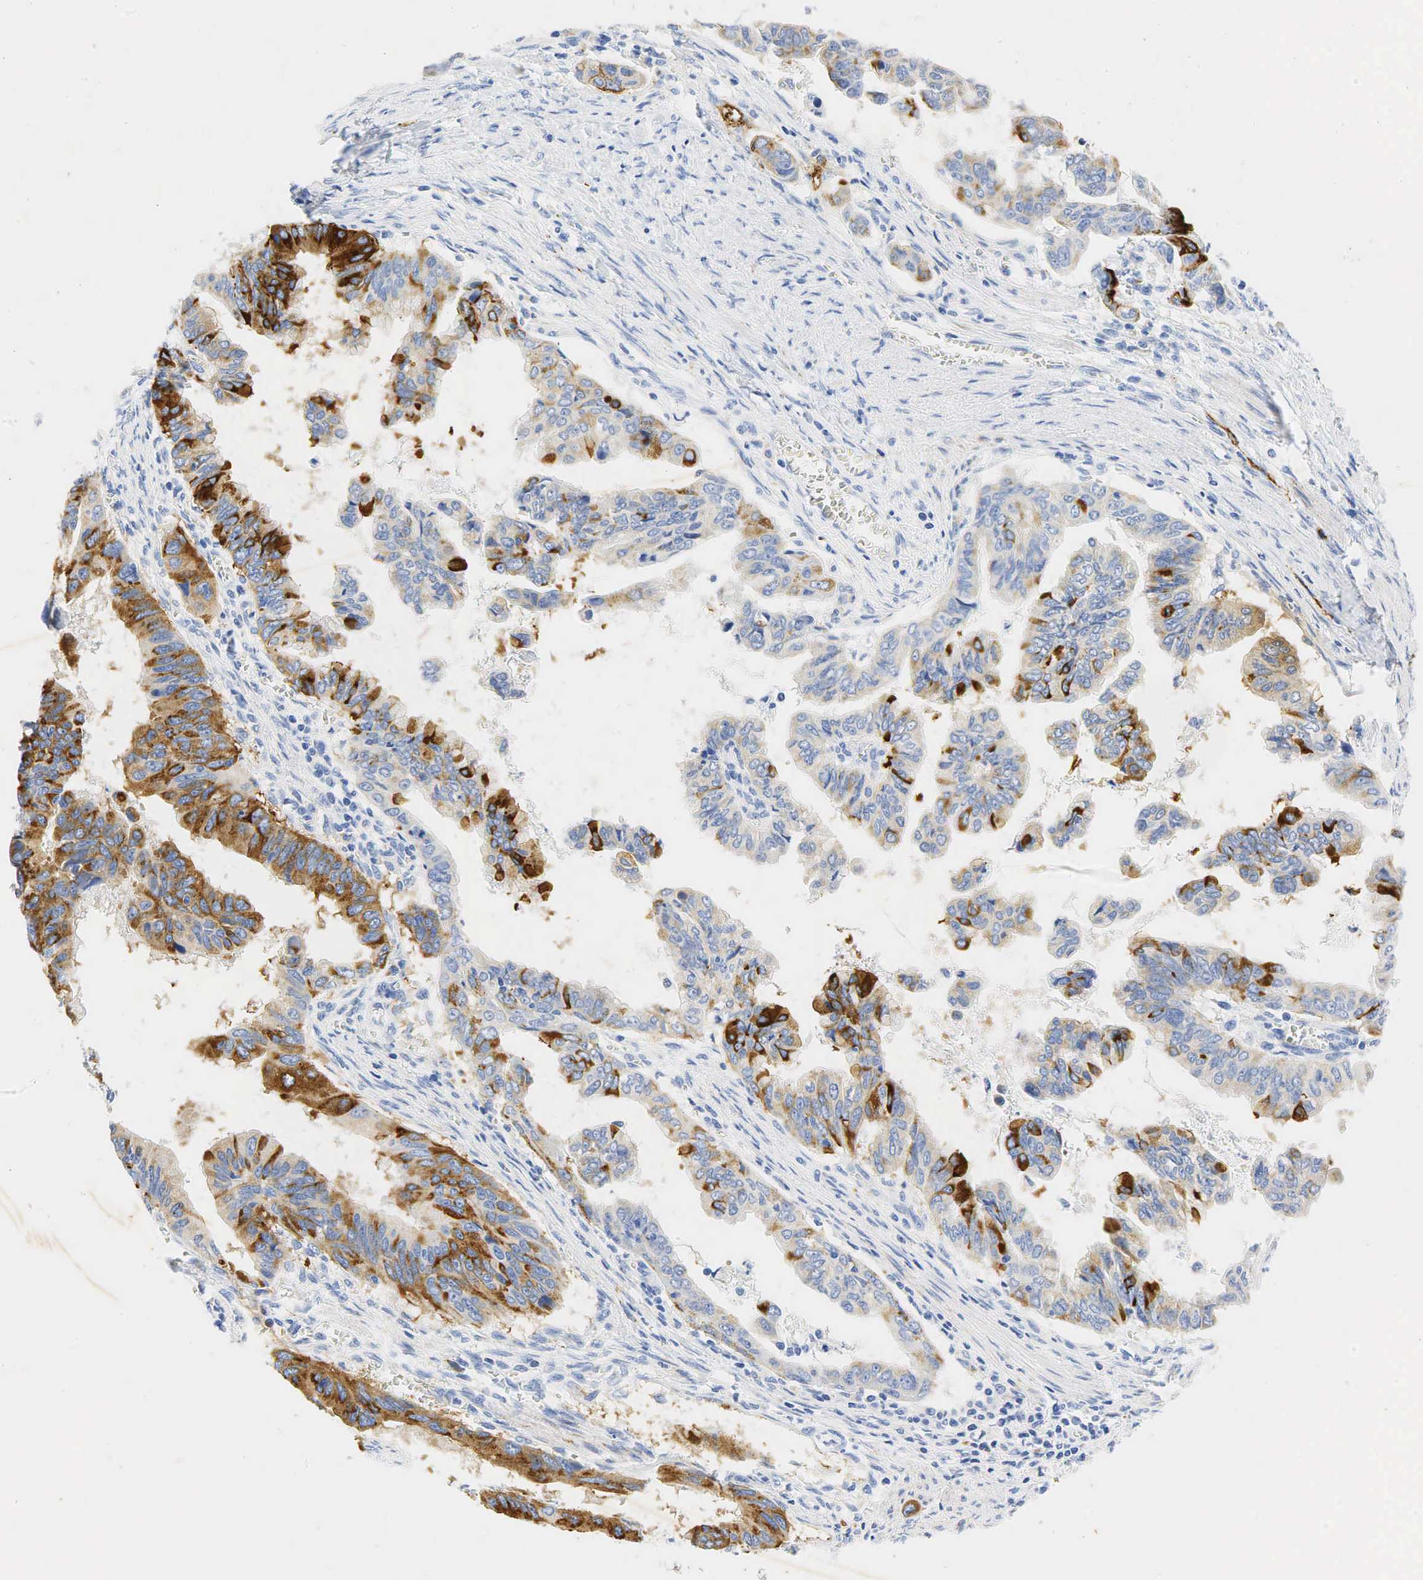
{"staining": {"intensity": "moderate", "quantity": ">75%", "location": "cytoplasmic/membranous"}, "tissue": "stomach cancer", "cell_type": "Tumor cells", "image_type": "cancer", "snomed": [{"axis": "morphology", "description": "Adenocarcinoma, NOS"}, {"axis": "topography", "description": "Stomach, upper"}], "caption": "An immunohistochemistry (IHC) photomicrograph of neoplastic tissue is shown. Protein staining in brown highlights moderate cytoplasmic/membranous positivity in stomach adenocarcinoma within tumor cells.", "gene": "SYP", "patient": {"sex": "male", "age": 80}}